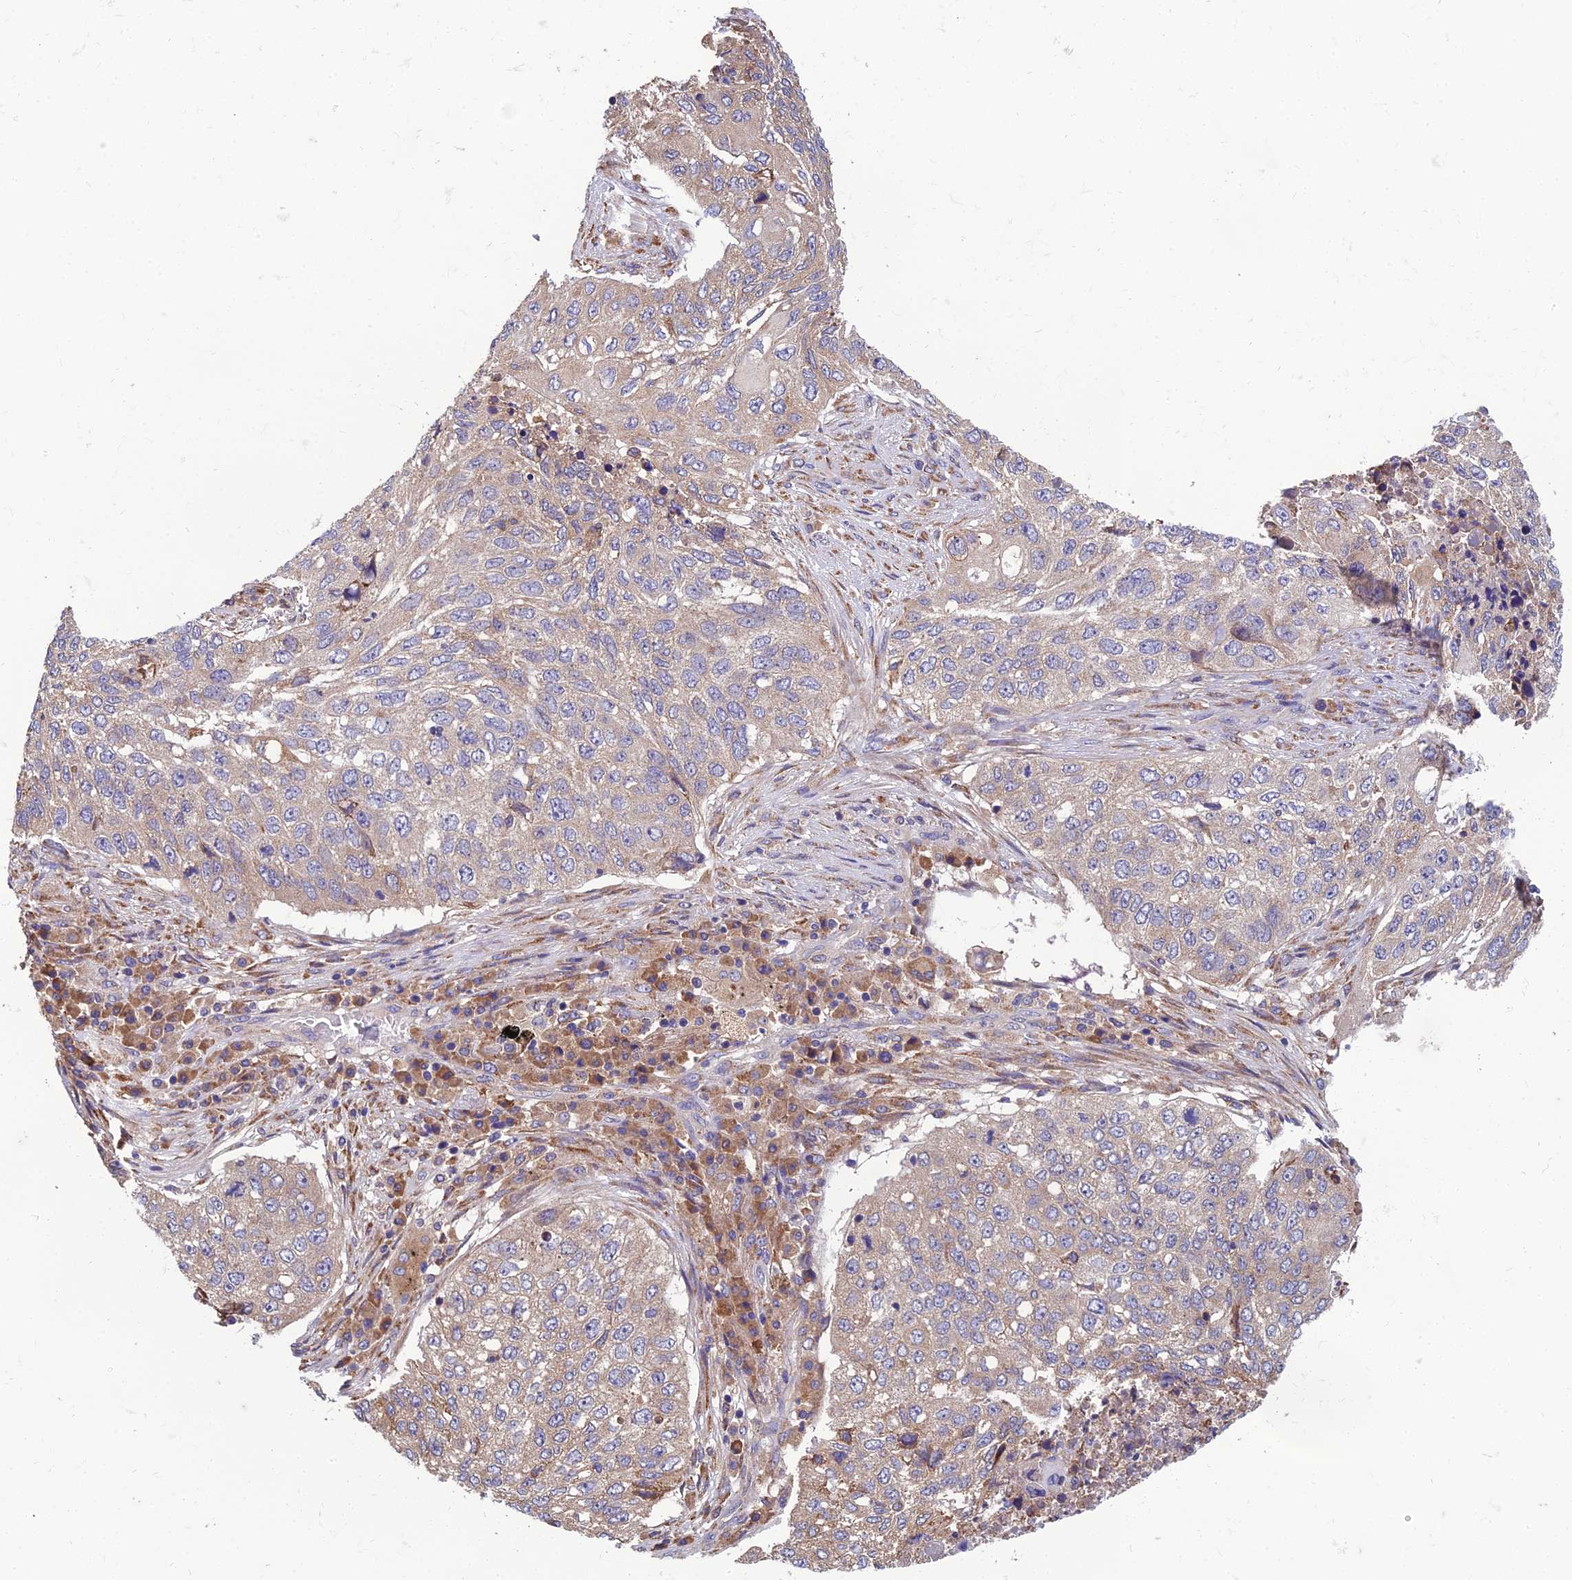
{"staining": {"intensity": "weak", "quantity": "<25%", "location": "cytoplasmic/membranous"}, "tissue": "lung cancer", "cell_type": "Tumor cells", "image_type": "cancer", "snomed": [{"axis": "morphology", "description": "Squamous cell carcinoma, NOS"}, {"axis": "topography", "description": "Lung"}], "caption": "Lung cancer (squamous cell carcinoma) stained for a protein using IHC demonstrates no staining tumor cells.", "gene": "UMAD1", "patient": {"sex": "female", "age": 63}}